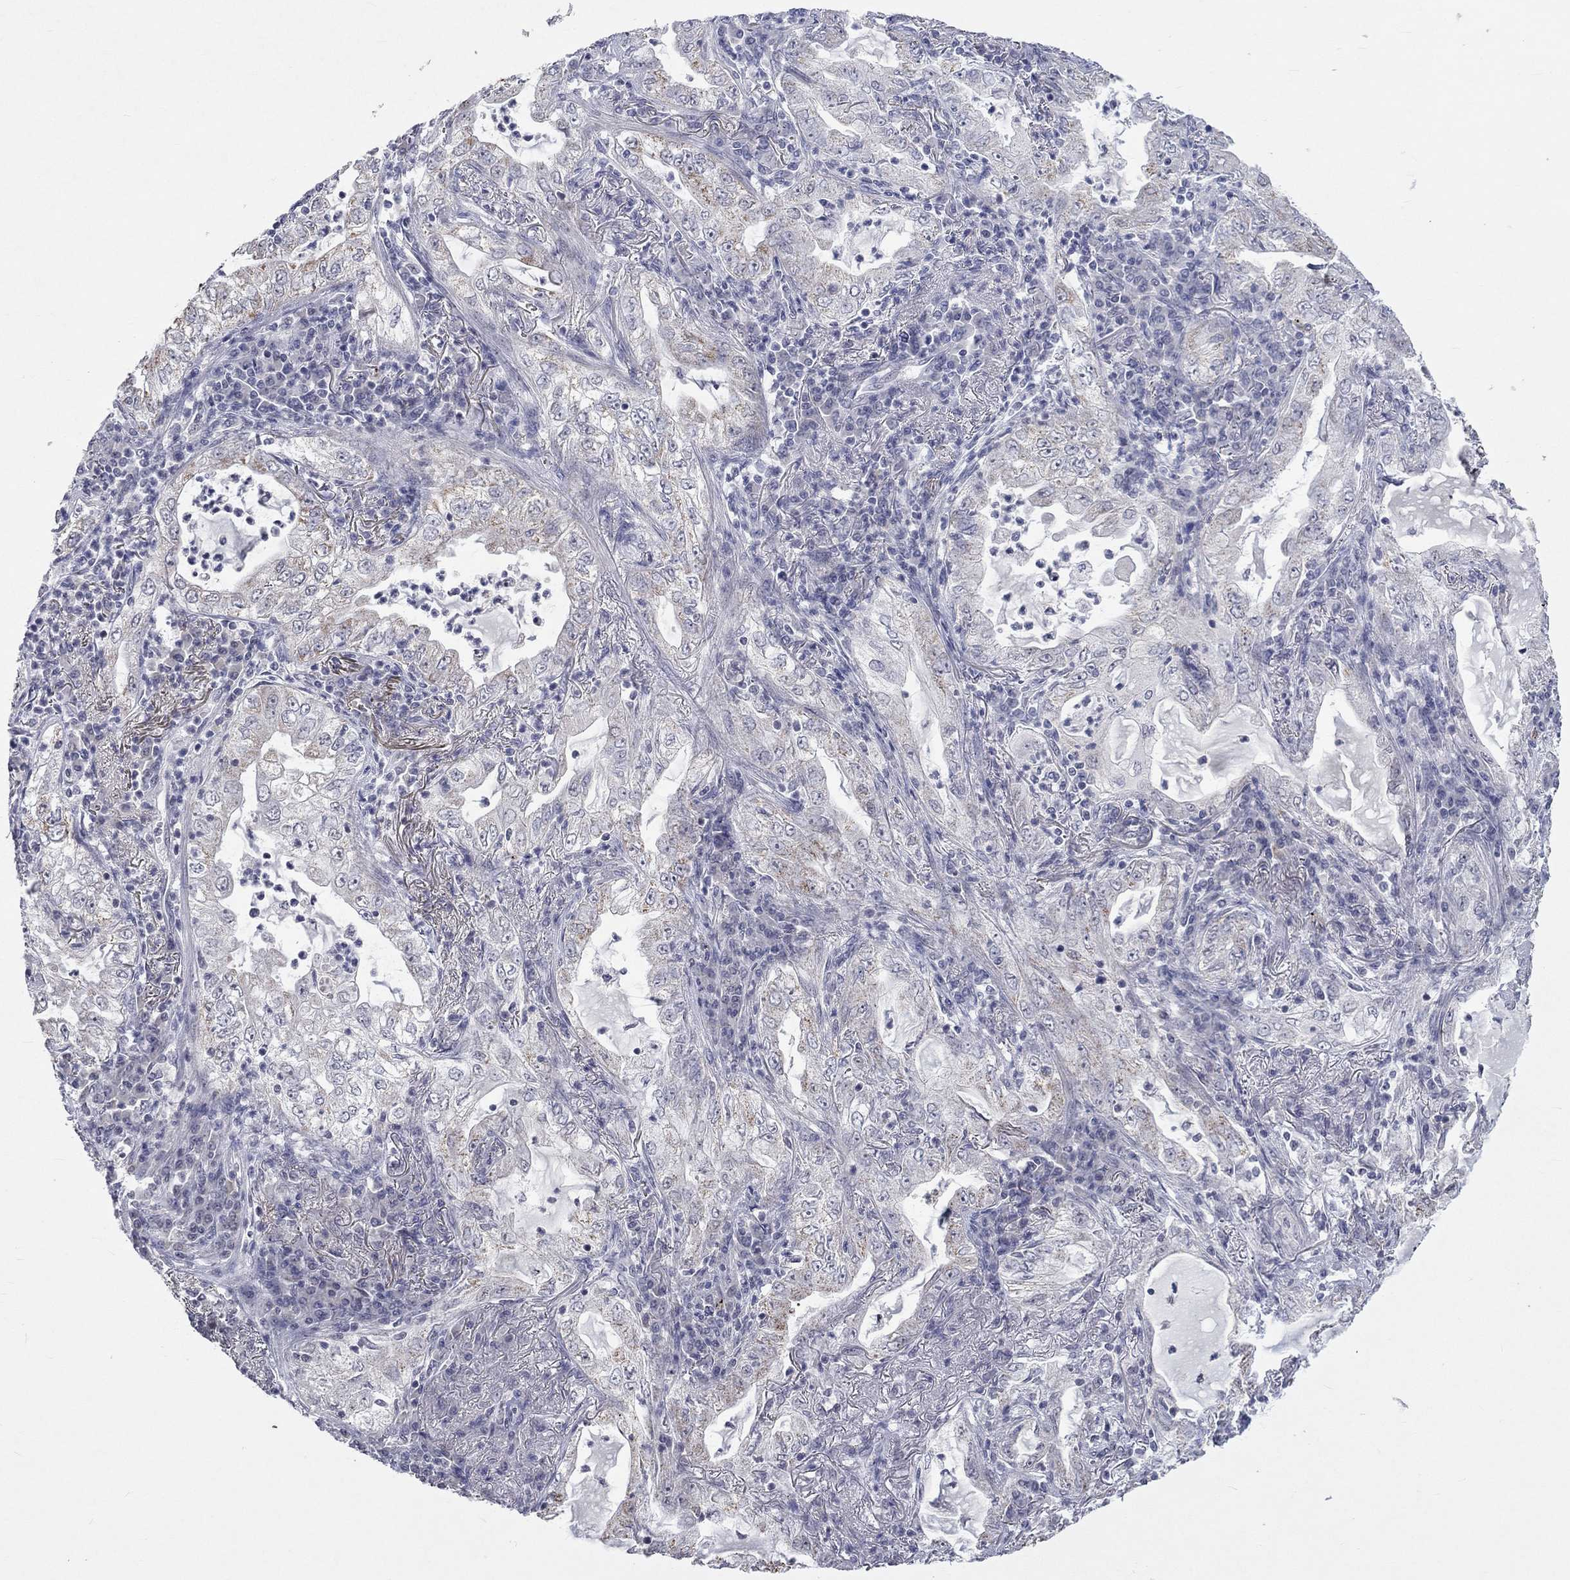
{"staining": {"intensity": "negative", "quantity": "none", "location": "none"}, "tissue": "lung cancer", "cell_type": "Tumor cells", "image_type": "cancer", "snomed": [{"axis": "morphology", "description": "Adenocarcinoma, NOS"}, {"axis": "topography", "description": "Lung"}], "caption": "Immunohistochemistry (IHC) histopathology image of neoplastic tissue: lung cancer stained with DAB (3,3'-diaminobenzidine) demonstrates no significant protein positivity in tumor cells. (Stains: DAB (3,3'-diaminobenzidine) immunohistochemistry (IHC) with hematoxylin counter stain, Microscopy: brightfield microscopy at high magnification).", "gene": "TMEM143", "patient": {"sex": "female", "age": 73}}